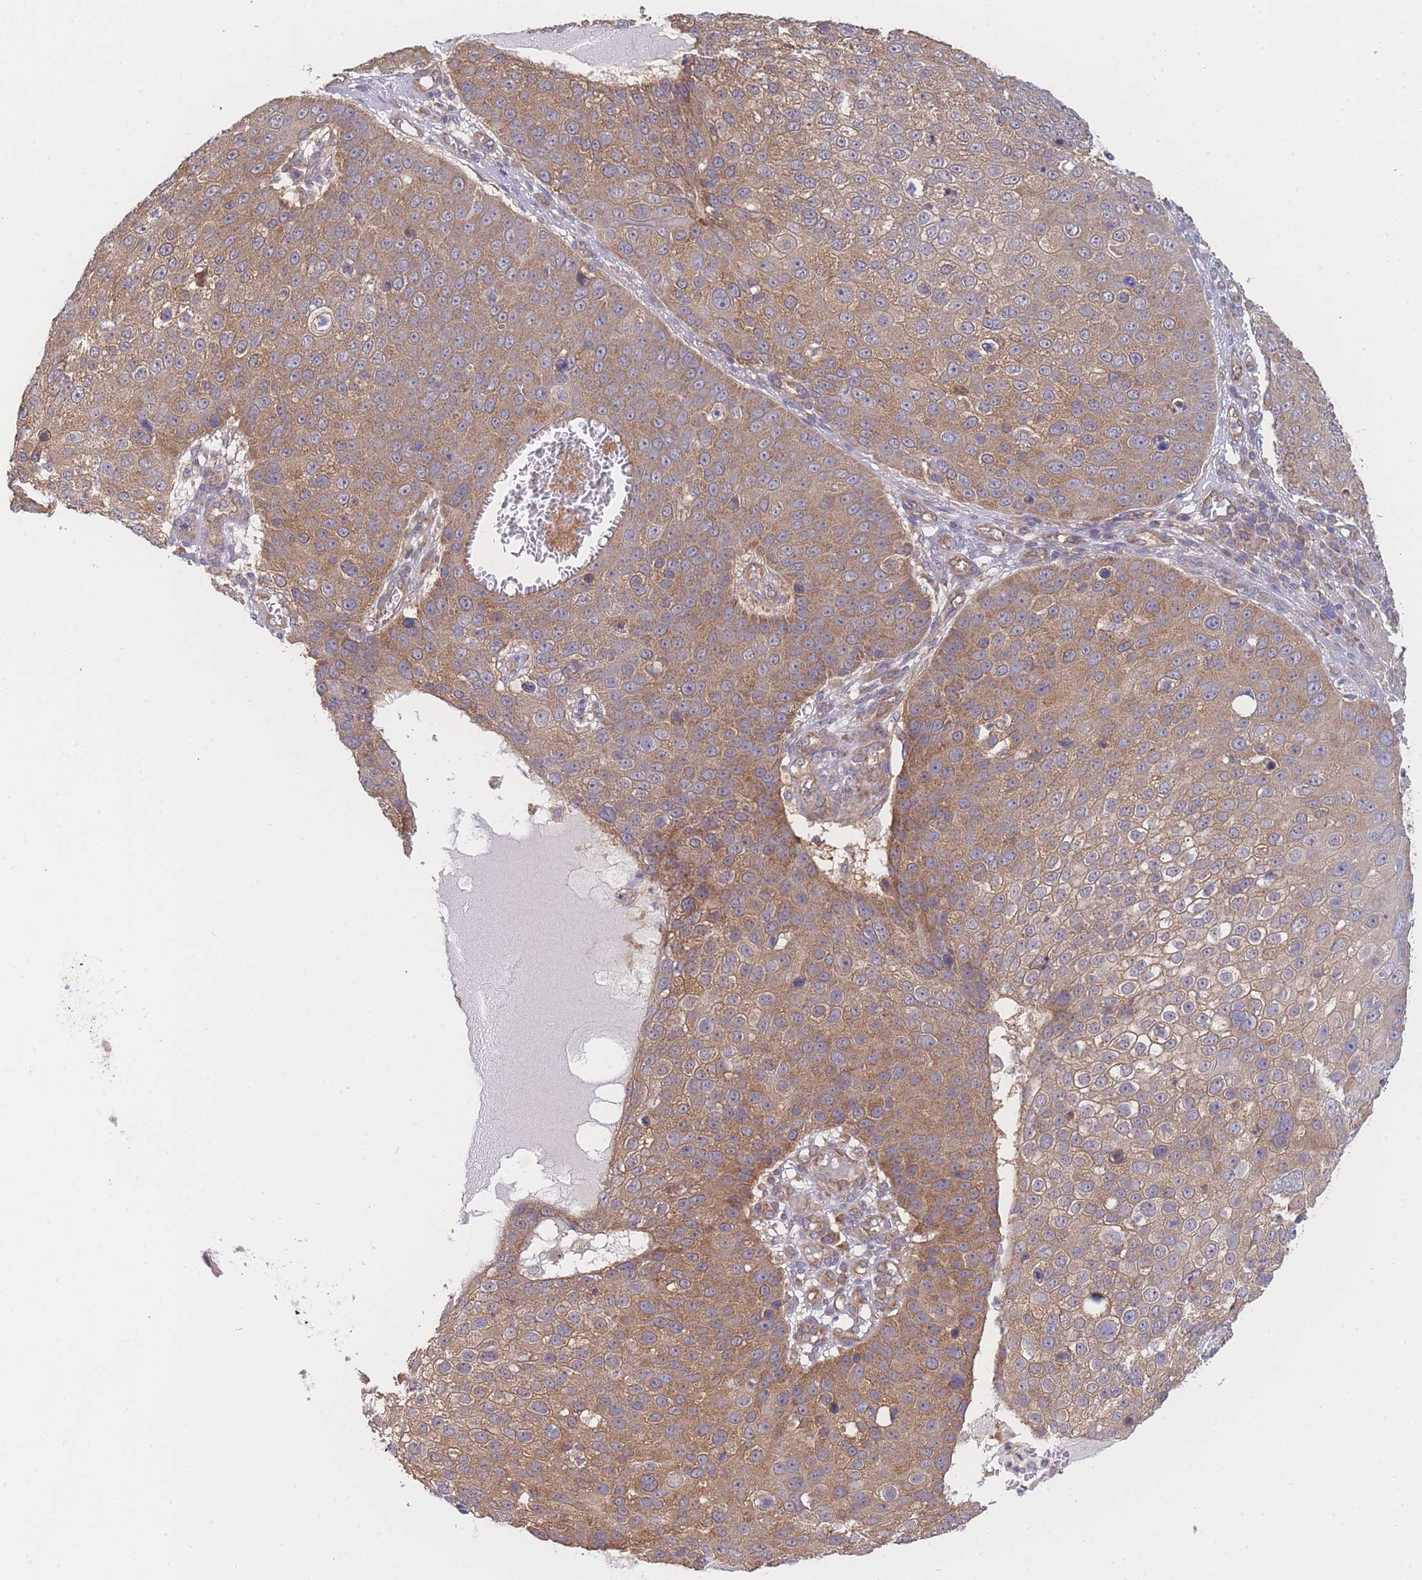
{"staining": {"intensity": "moderate", "quantity": ">75%", "location": "cytoplasmic/membranous"}, "tissue": "skin cancer", "cell_type": "Tumor cells", "image_type": "cancer", "snomed": [{"axis": "morphology", "description": "Squamous cell carcinoma, NOS"}, {"axis": "topography", "description": "Skin"}], "caption": "Protein staining exhibits moderate cytoplasmic/membranous staining in about >75% of tumor cells in skin cancer (squamous cell carcinoma).", "gene": "MRPS18B", "patient": {"sex": "male", "age": 71}}